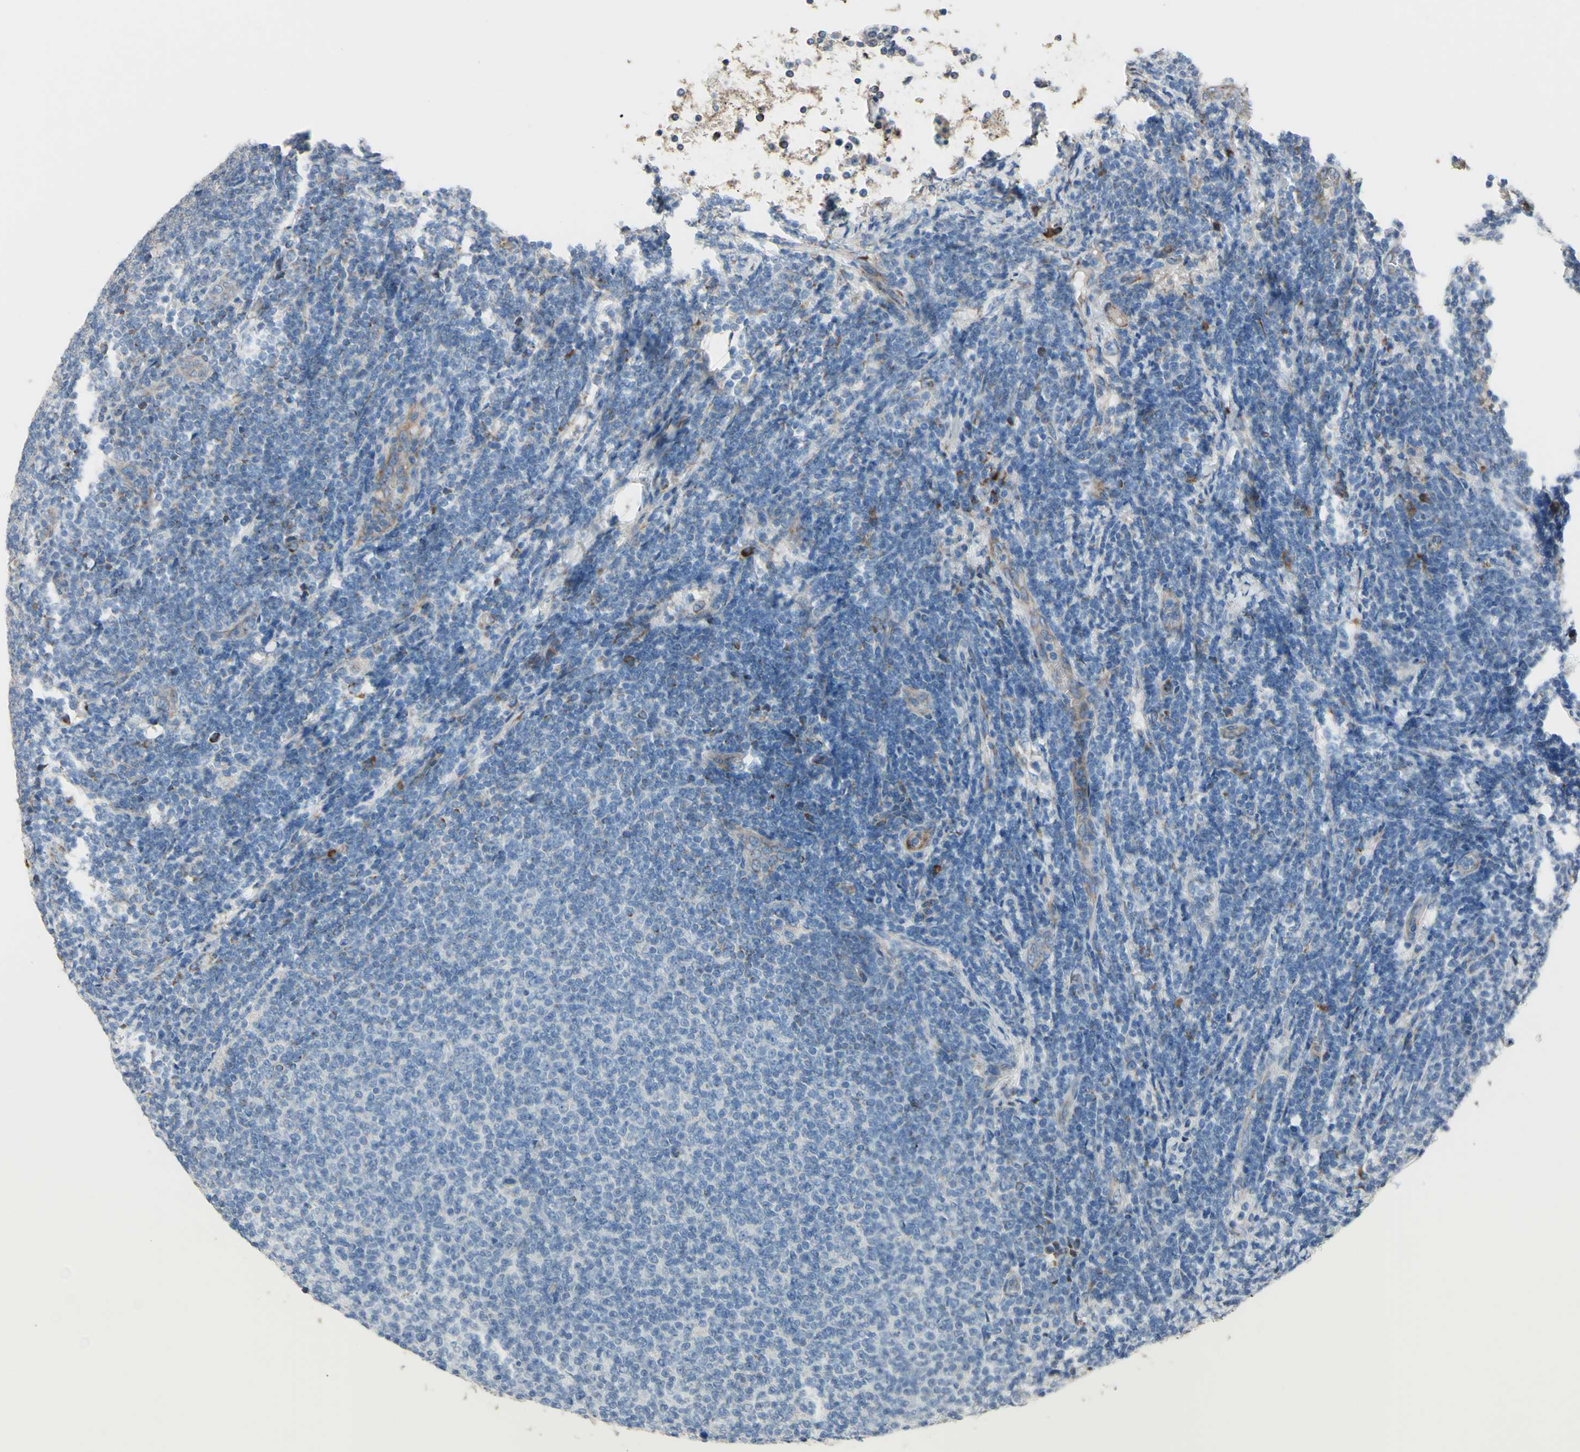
{"staining": {"intensity": "negative", "quantity": "none", "location": "none"}, "tissue": "lymphoma", "cell_type": "Tumor cells", "image_type": "cancer", "snomed": [{"axis": "morphology", "description": "Malignant lymphoma, non-Hodgkin's type, Low grade"}, {"axis": "topography", "description": "Lymph node"}], "caption": "This micrograph is of low-grade malignant lymphoma, non-Hodgkin's type stained with IHC to label a protein in brown with the nuclei are counter-stained blue. There is no staining in tumor cells.", "gene": "AGPAT5", "patient": {"sex": "male", "age": 66}}